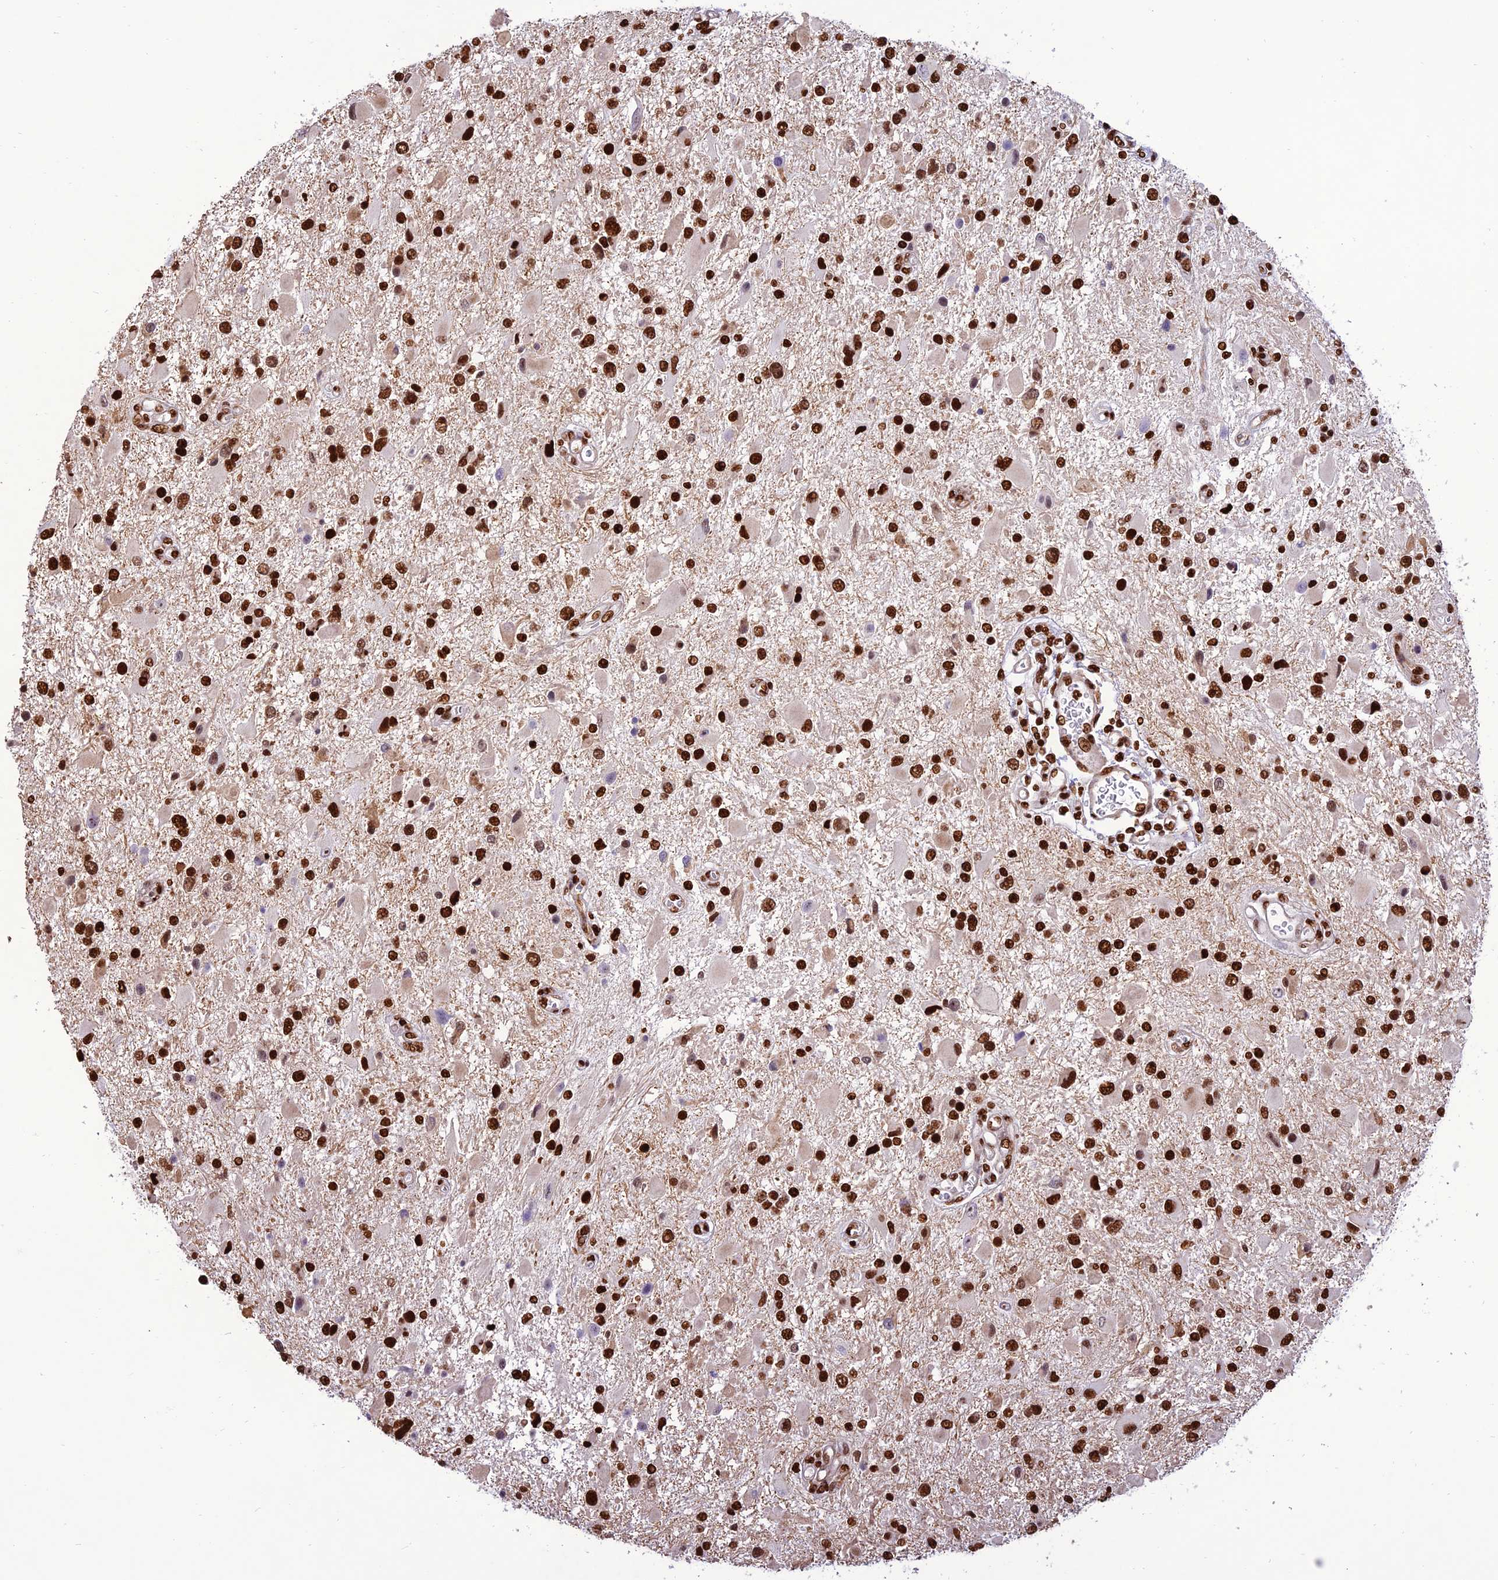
{"staining": {"intensity": "strong", "quantity": ">75%", "location": "nuclear"}, "tissue": "glioma", "cell_type": "Tumor cells", "image_type": "cancer", "snomed": [{"axis": "morphology", "description": "Glioma, malignant, High grade"}, {"axis": "topography", "description": "Brain"}], "caption": "Protein expression analysis of glioma displays strong nuclear staining in about >75% of tumor cells.", "gene": "INO80E", "patient": {"sex": "male", "age": 53}}